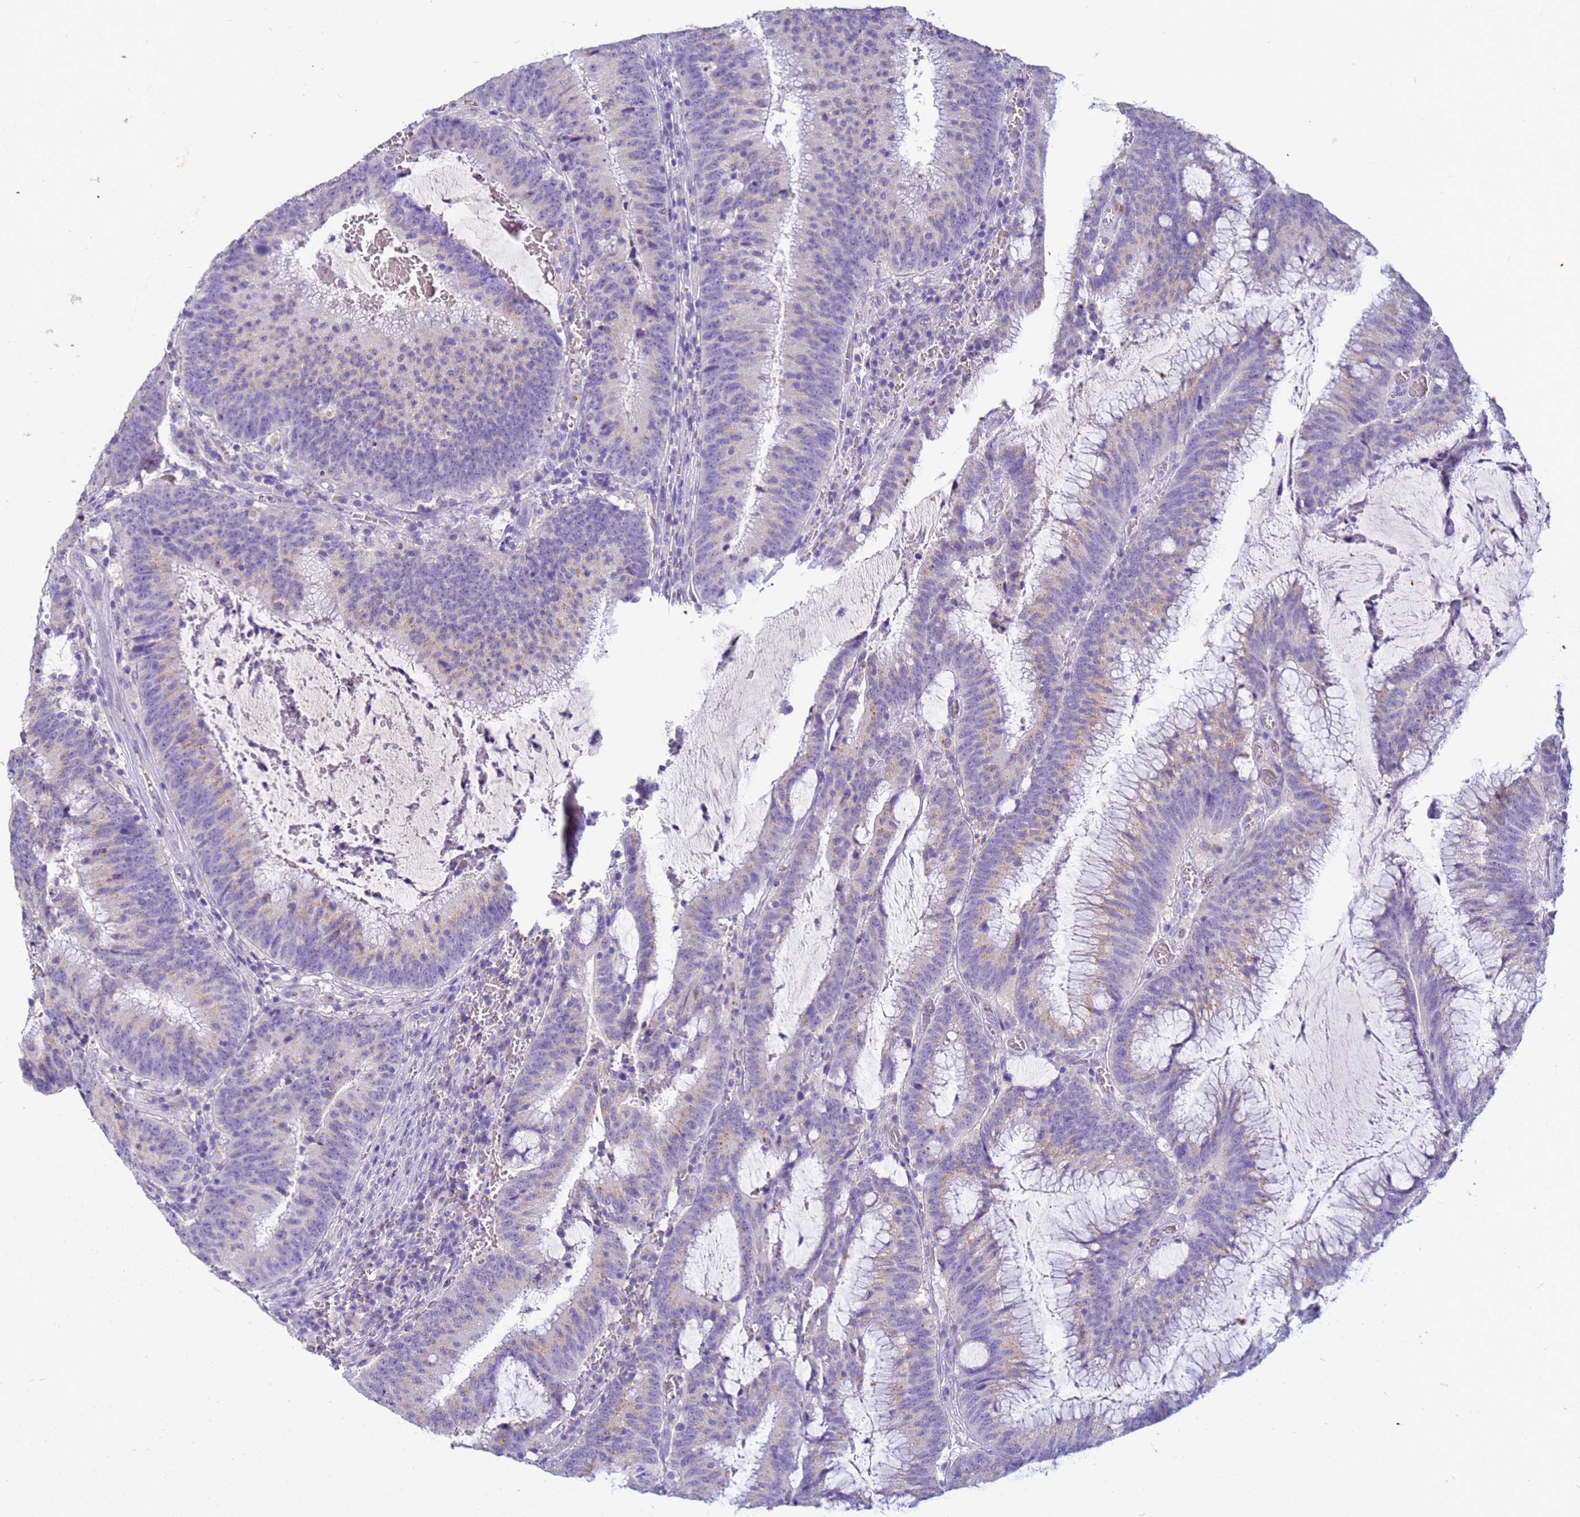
{"staining": {"intensity": "negative", "quantity": "none", "location": "none"}, "tissue": "colorectal cancer", "cell_type": "Tumor cells", "image_type": "cancer", "snomed": [{"axis": "morphology", "description": "Adenocarcinoma, NOS"}, {"axis": "topography", "description": "Rectum"}], "caption": "The histopathology image demonstrates no significant positivity in tumor cells of adenocarcinoma (colorectal).", "gene": "B3GNT8", "patient": {"sex": "female", "age": 77}}